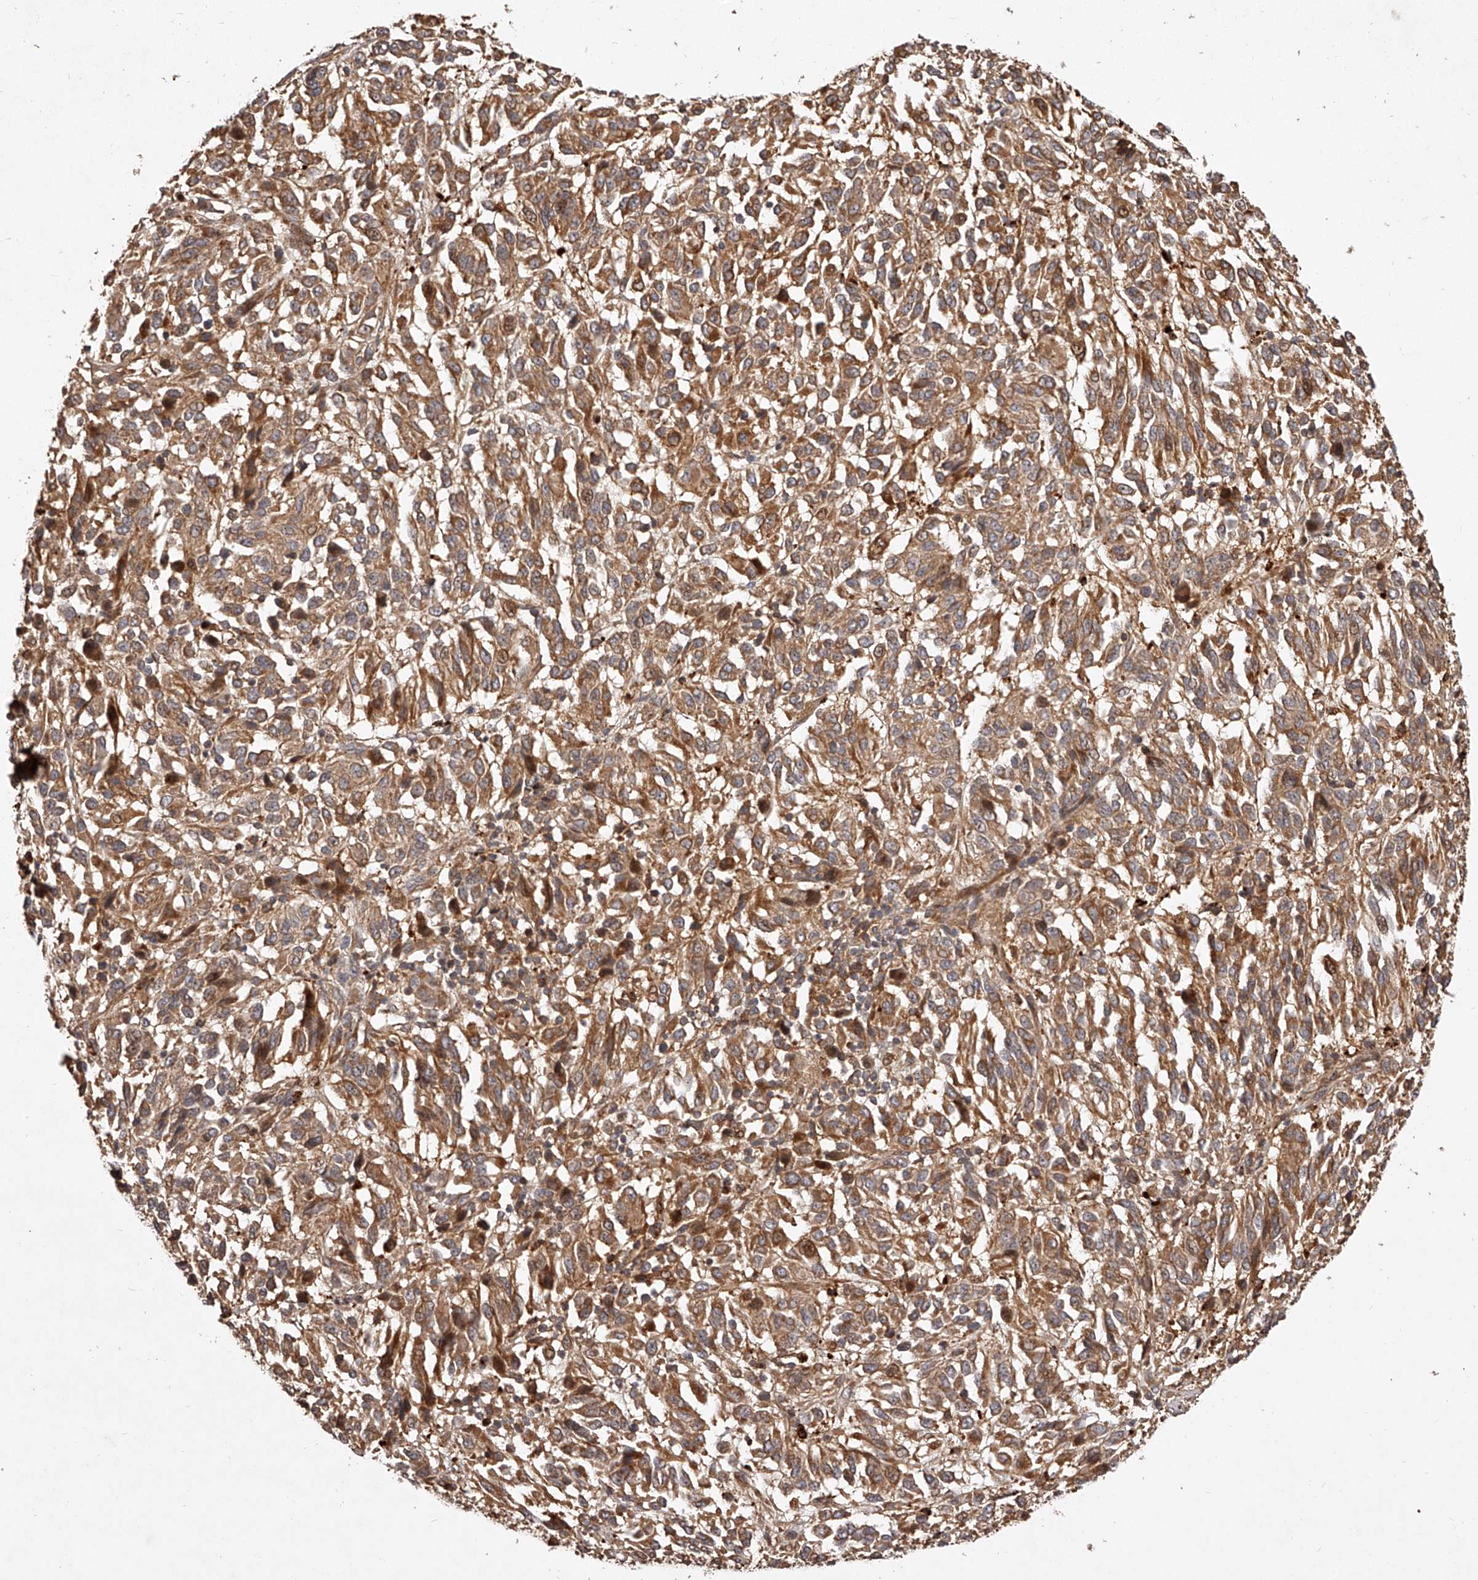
{"staining": {"intensity": "moderate", "quantity": ">75%", "location": "cytoplasmic/membranous"}, "tissue": "melanoma", "cell_type": "Tumor cells", "image_type": "cancer", "snomed": [{"axis": "morphology", "description": "Malignant melanoma, Metastatic site"}, {"axis": "topography", "description": "Lung"}], "caption": "Melanoma stained for a protein (brown) reveals moderate cytoplasmic/membranous positive positivity in about >75% of tumor cells.", "gene": "CRYZL1", "patient": {"sex": "male", "age": 64}}